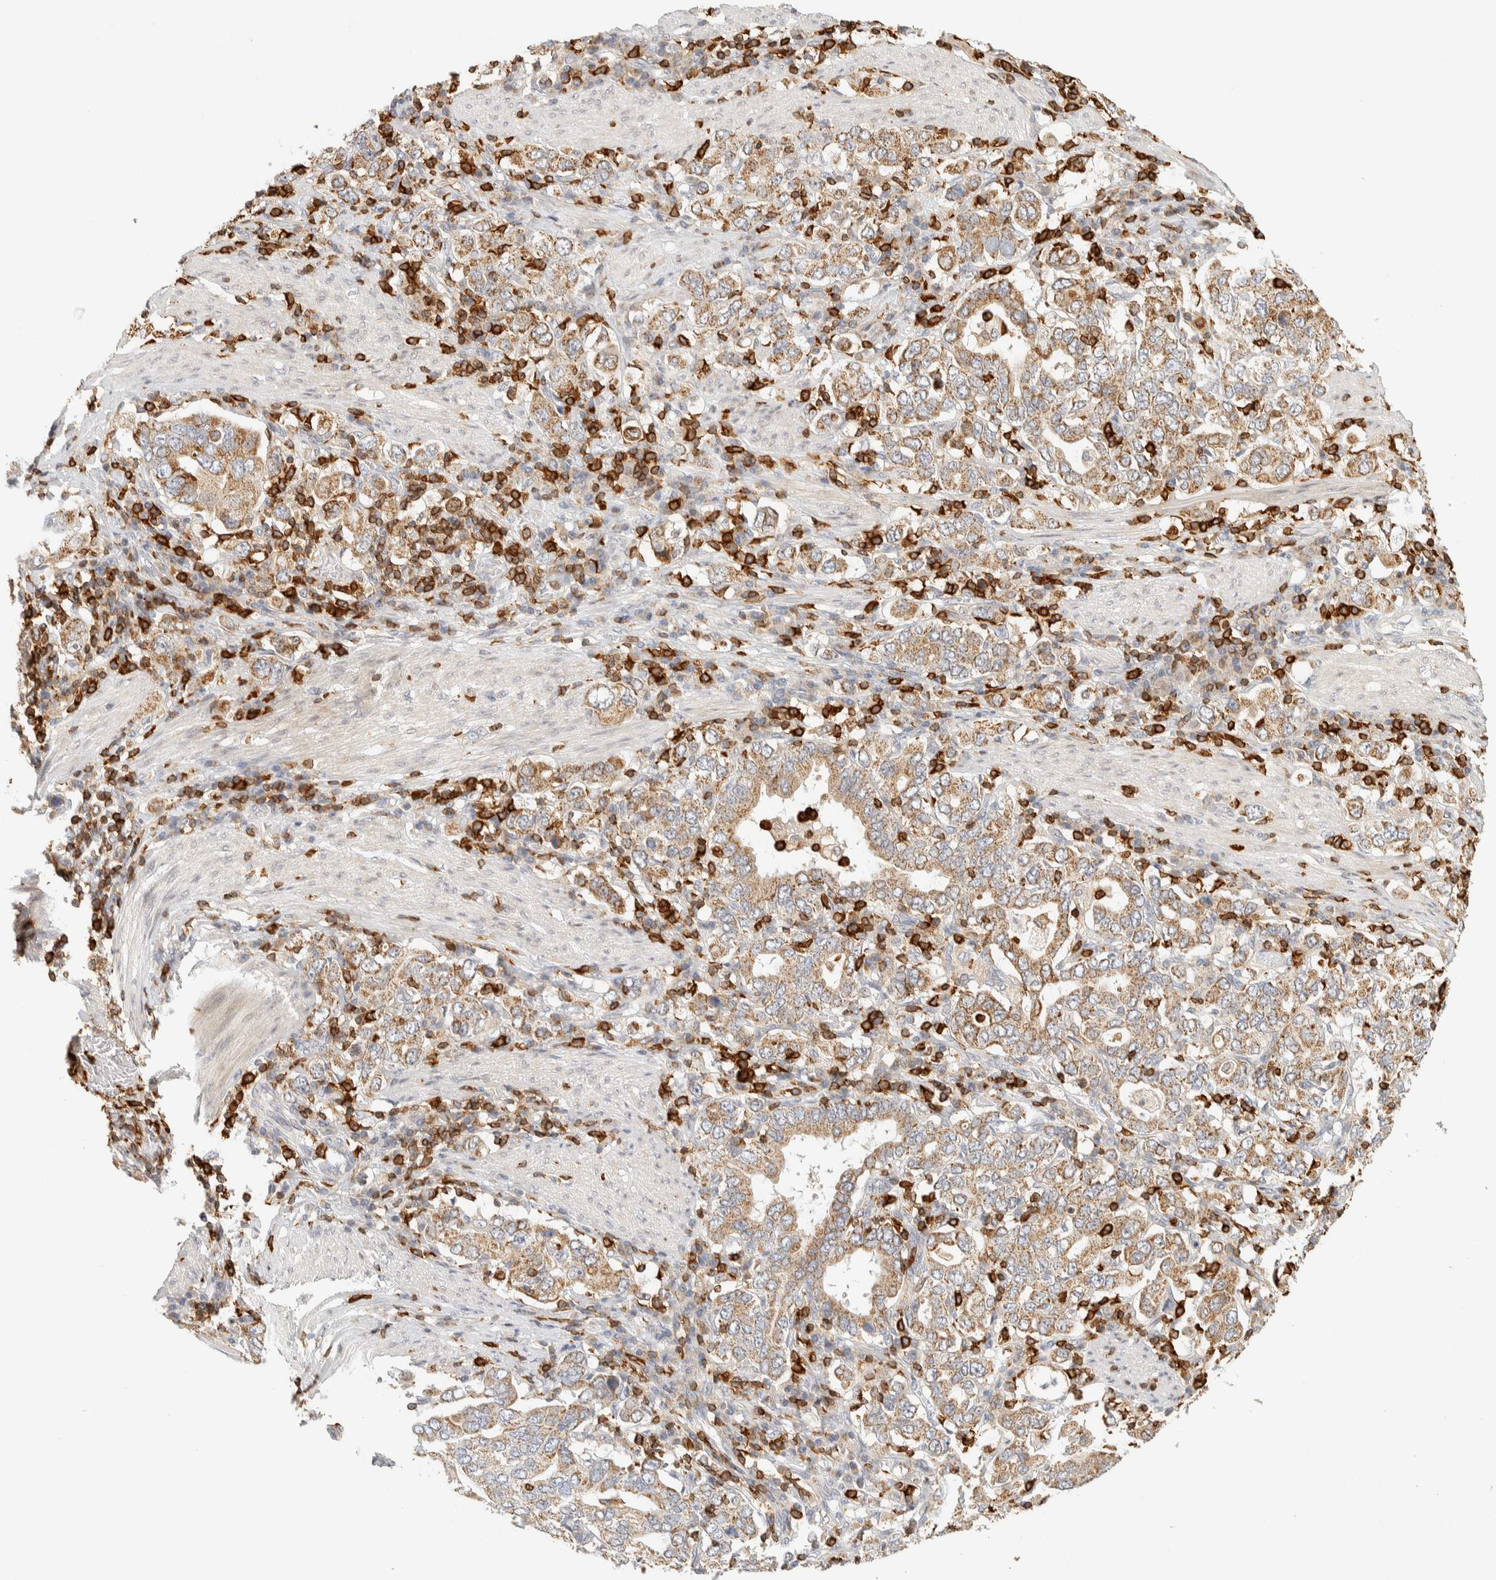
{"staining": {"intensity": "moderate", "quantity": ">75%", "location": "cytoplasmic/membranous"}, "tissue": "stomach cancer", "cell_type": "Tumor cells", "image_type": "cancer", "snomed": [{"axis": "morphology", "description": "Adenocarcinoma, NOS"}, {"axis": "topography", "description": "Stomach, upper"}], "caption": "High-magnification brightfield microscopy of stomach cancer (adenocarcinoma) stained with DAB (3,3'-diaminobenzidine) (brown) and counterstained with hematoxylin (blue). tumor cells exhibit moderate cytoplasmic/membranous staining is identified in approximately>75% of cells.", "gene": "RUNDC1", "patient": {"sex": "male", "age": 62}}